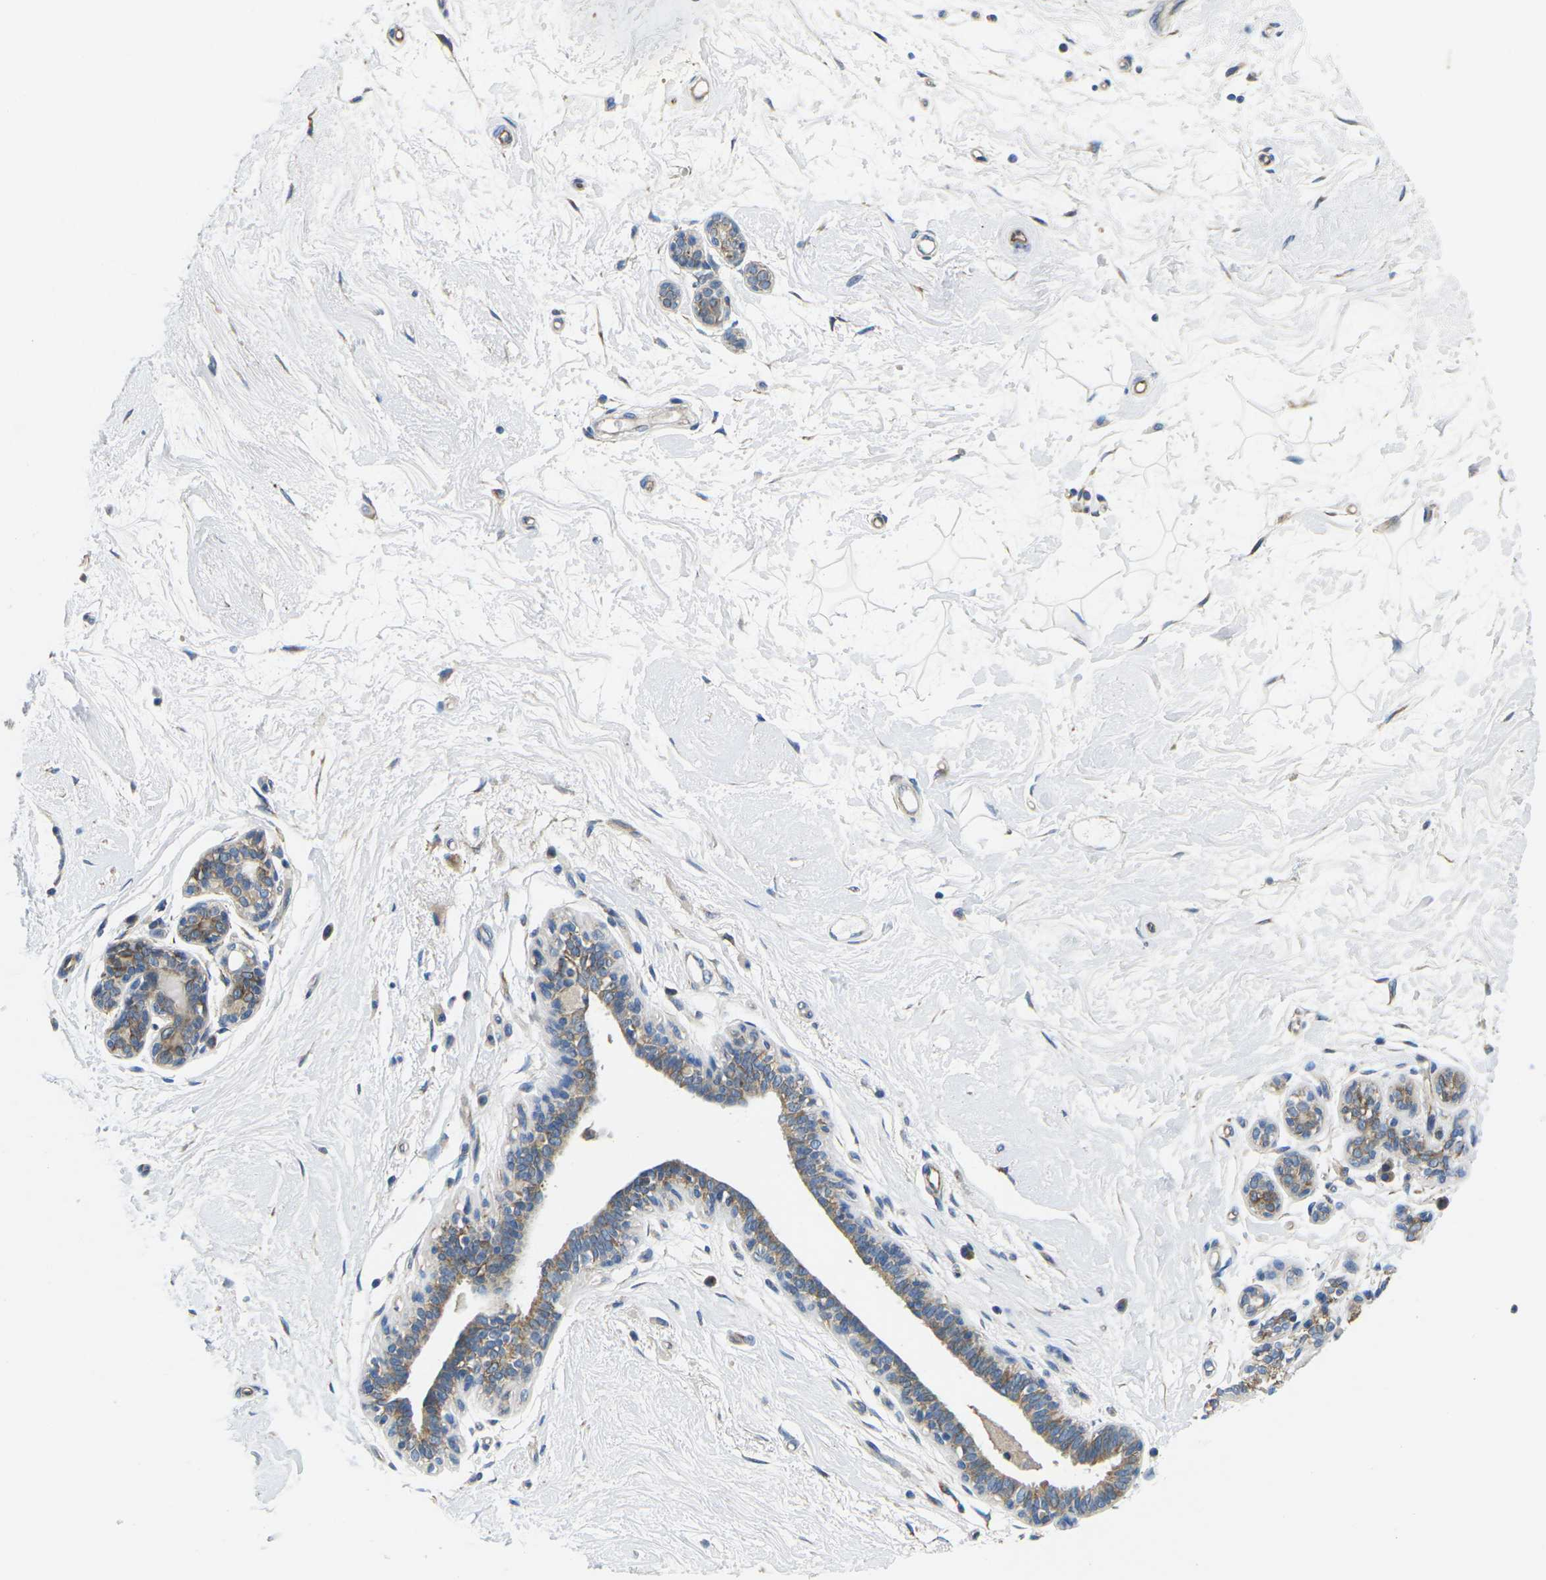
{"staining": {"intensity": "negative", "quantity": "none", "location": "none"}, "tissue": "breast", "cell_type": "Adipocytes", "image_type": "normal", "snomed": [{"axis": "morphology", "description": "Normal tissue, NOS"}, {"axis": "morphology", "description": "Lobular carcinoma"}, {"axis": "topography", "description": "Breast"}], "caption": "This is a image of immunohistochemistry (IHC) staining of normal breast, which shows no expression in adipocytes. (Stains: DAB (3,3'-diaminobenzidine) immunohistochemistry (IHC) with hematoxylin counter stain, Microscopy: brightfield microscopy at high magnification).", "gene": "TMEFF2", "patient": {"sex": "female", "age": 59}}